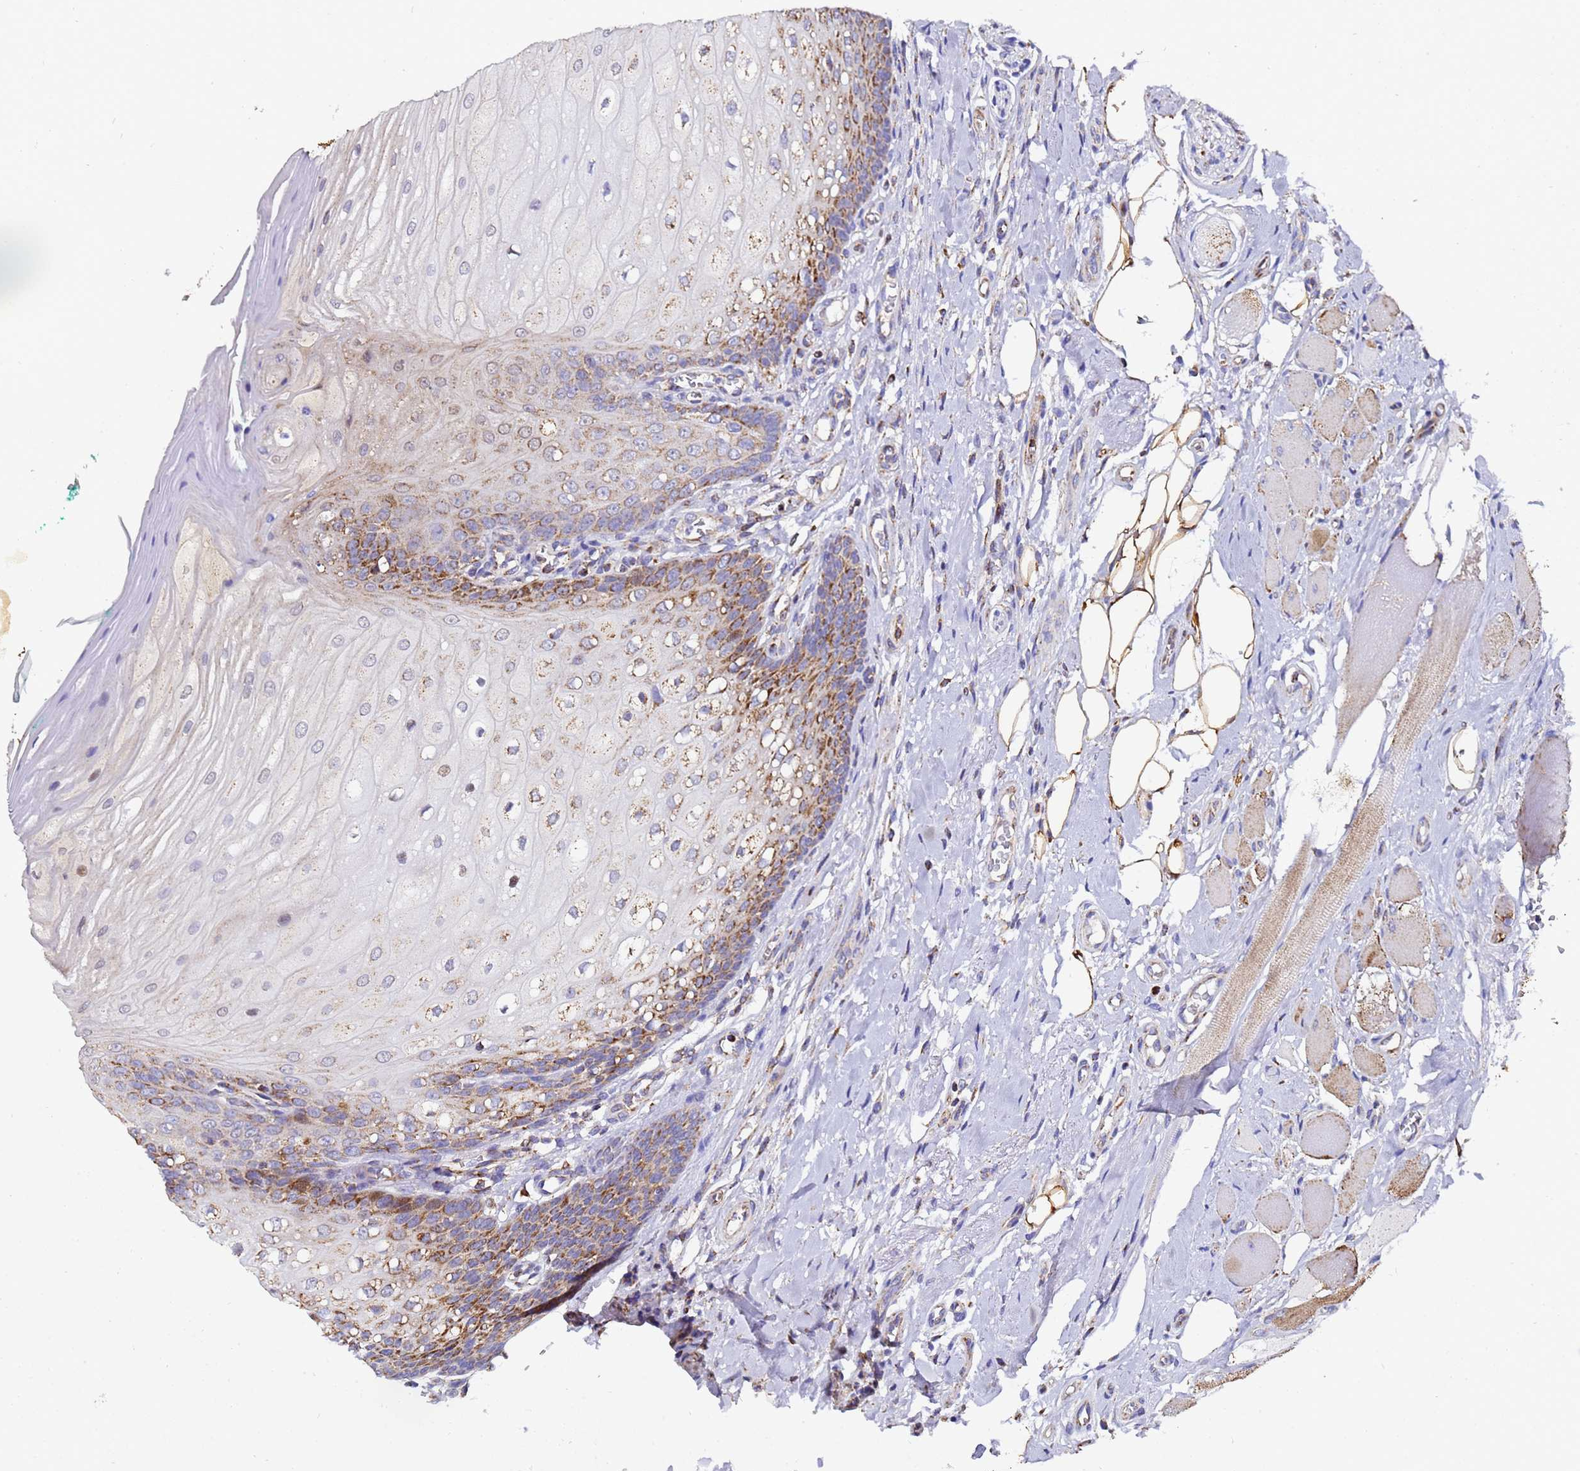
{"staining": {"intensity": "moderate", "quantity": "25%-75%", "location": "cytoplasmic/membranous"}, "tissue": "oral mucosa", "cell_type": "Squamous epithelial cells", "image_type": "normal", "snomed": [{"axis": "morphology", "description": "Normal tissue, NOS"}, {"axis": "morphology", "description": "Squamous cell carcinoma, NOS"}, {"axis": "topography", "description": "Oral tissue"}, {"axis": "topography", "description": "Tounge, NOS"}, {"axis": "topography", "description": "Head-Neck"}], "caption": "Protein expression analysis of normal oral mucosa reveals moderate cytoplasmic/membranous positivity in approximately 25%-75% of squamous epithelial cells.", "gene": "MRPS12", "patient": {"sex": "male", "age": 79}}